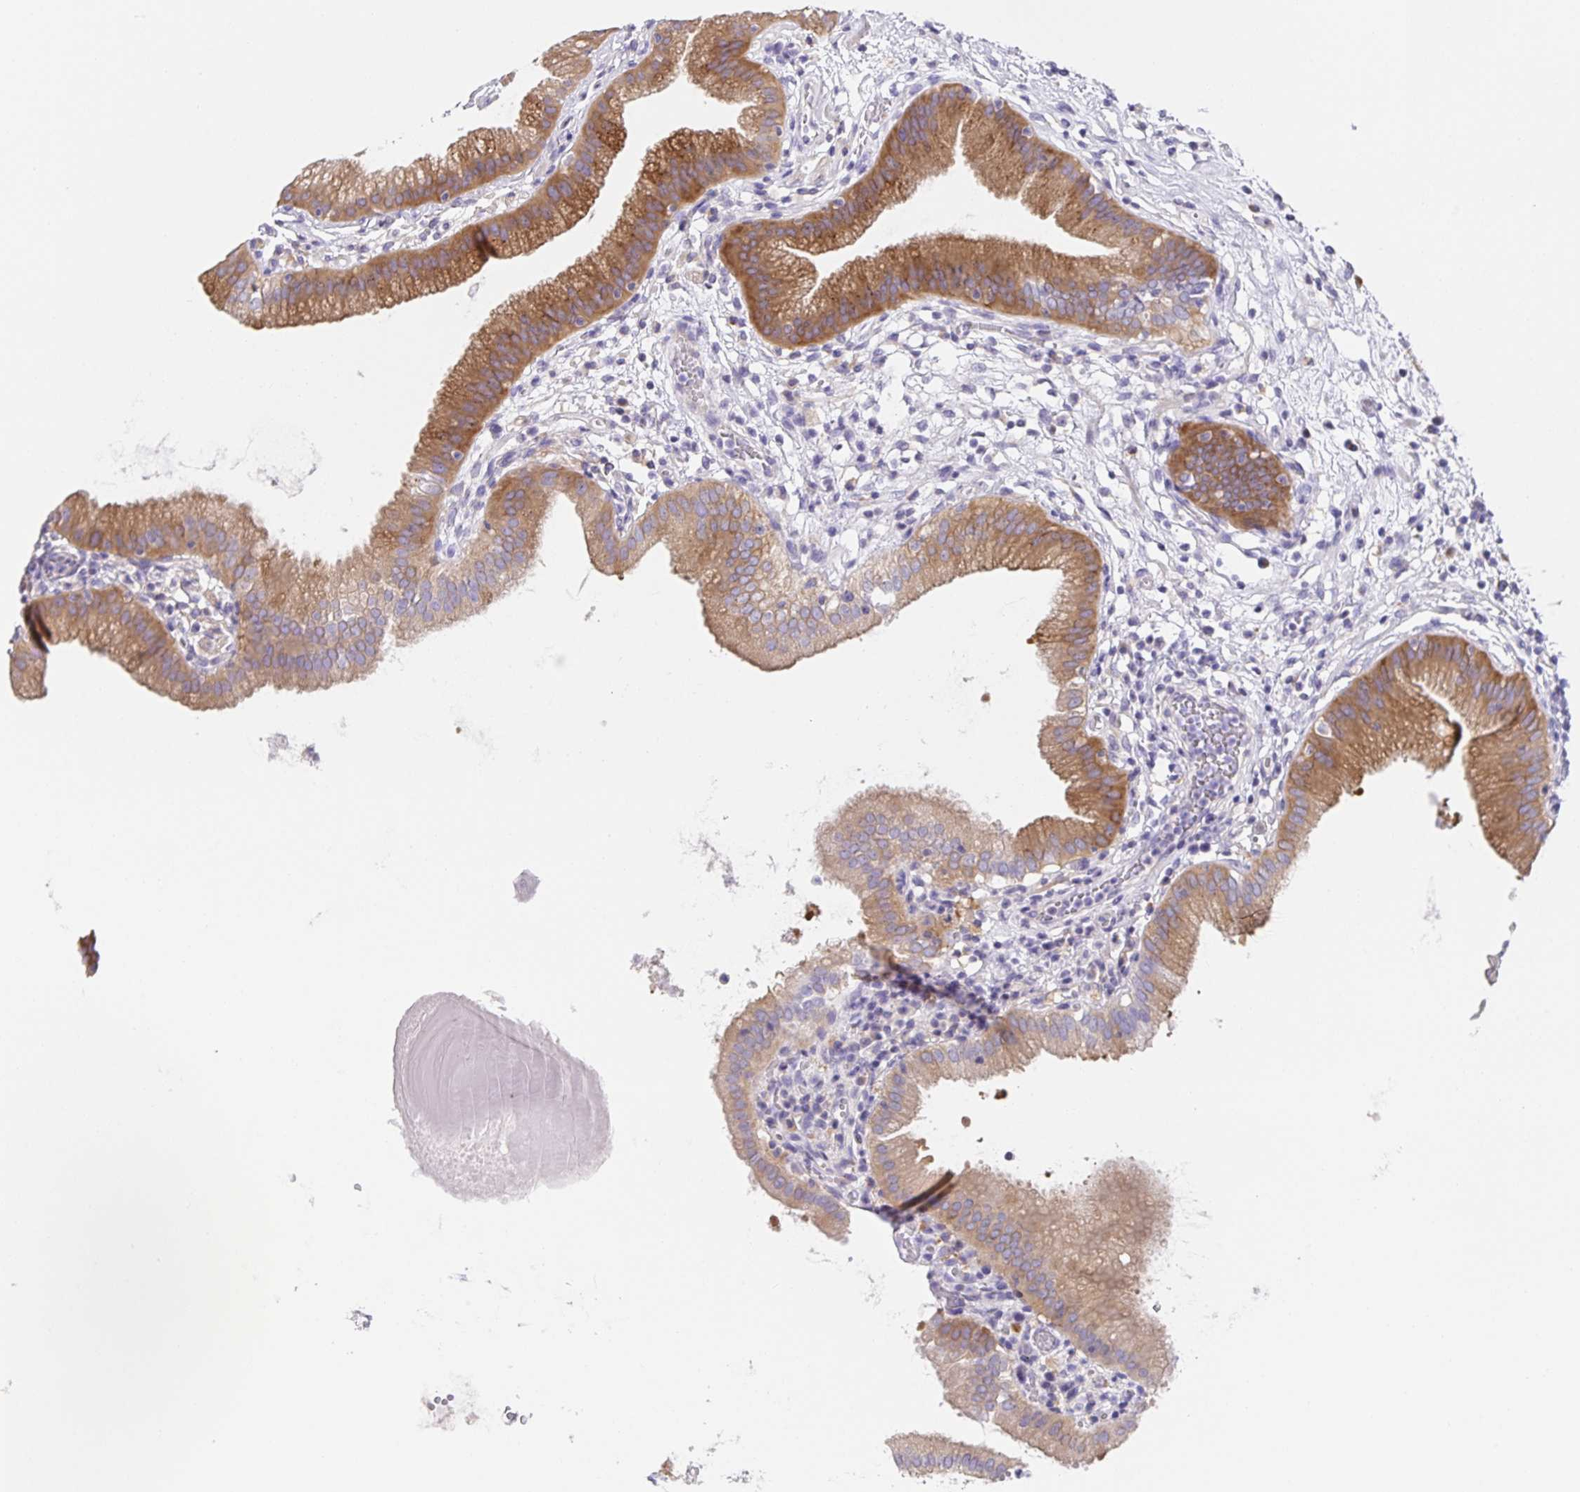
{"staining": {"intensity": "moderate", "quantity": ">75%", "location": "cytoplasmic/membranous"}, "tissue": "gallbladder", "cell_type": "Glandular cells", "image_type": "normal", "snomed": [{"axis": "morphology", "description": "Normal tissue, NOS"}, {"axis": "topography", "description": "Gallbladder"}], "caption": "A histopathology image of human gallbladder stained for a protein demonstrates moderate cytoplasmic/membranous brown staining in glandular cells. The staining was performed using DAB (3,3'-diaminobenzidine), with brown indicating positive protein expression. Nuclei are stained blue with hematoxylin.", "gene": "PRR36", "patient": {"sex": "female", "age": 65}}